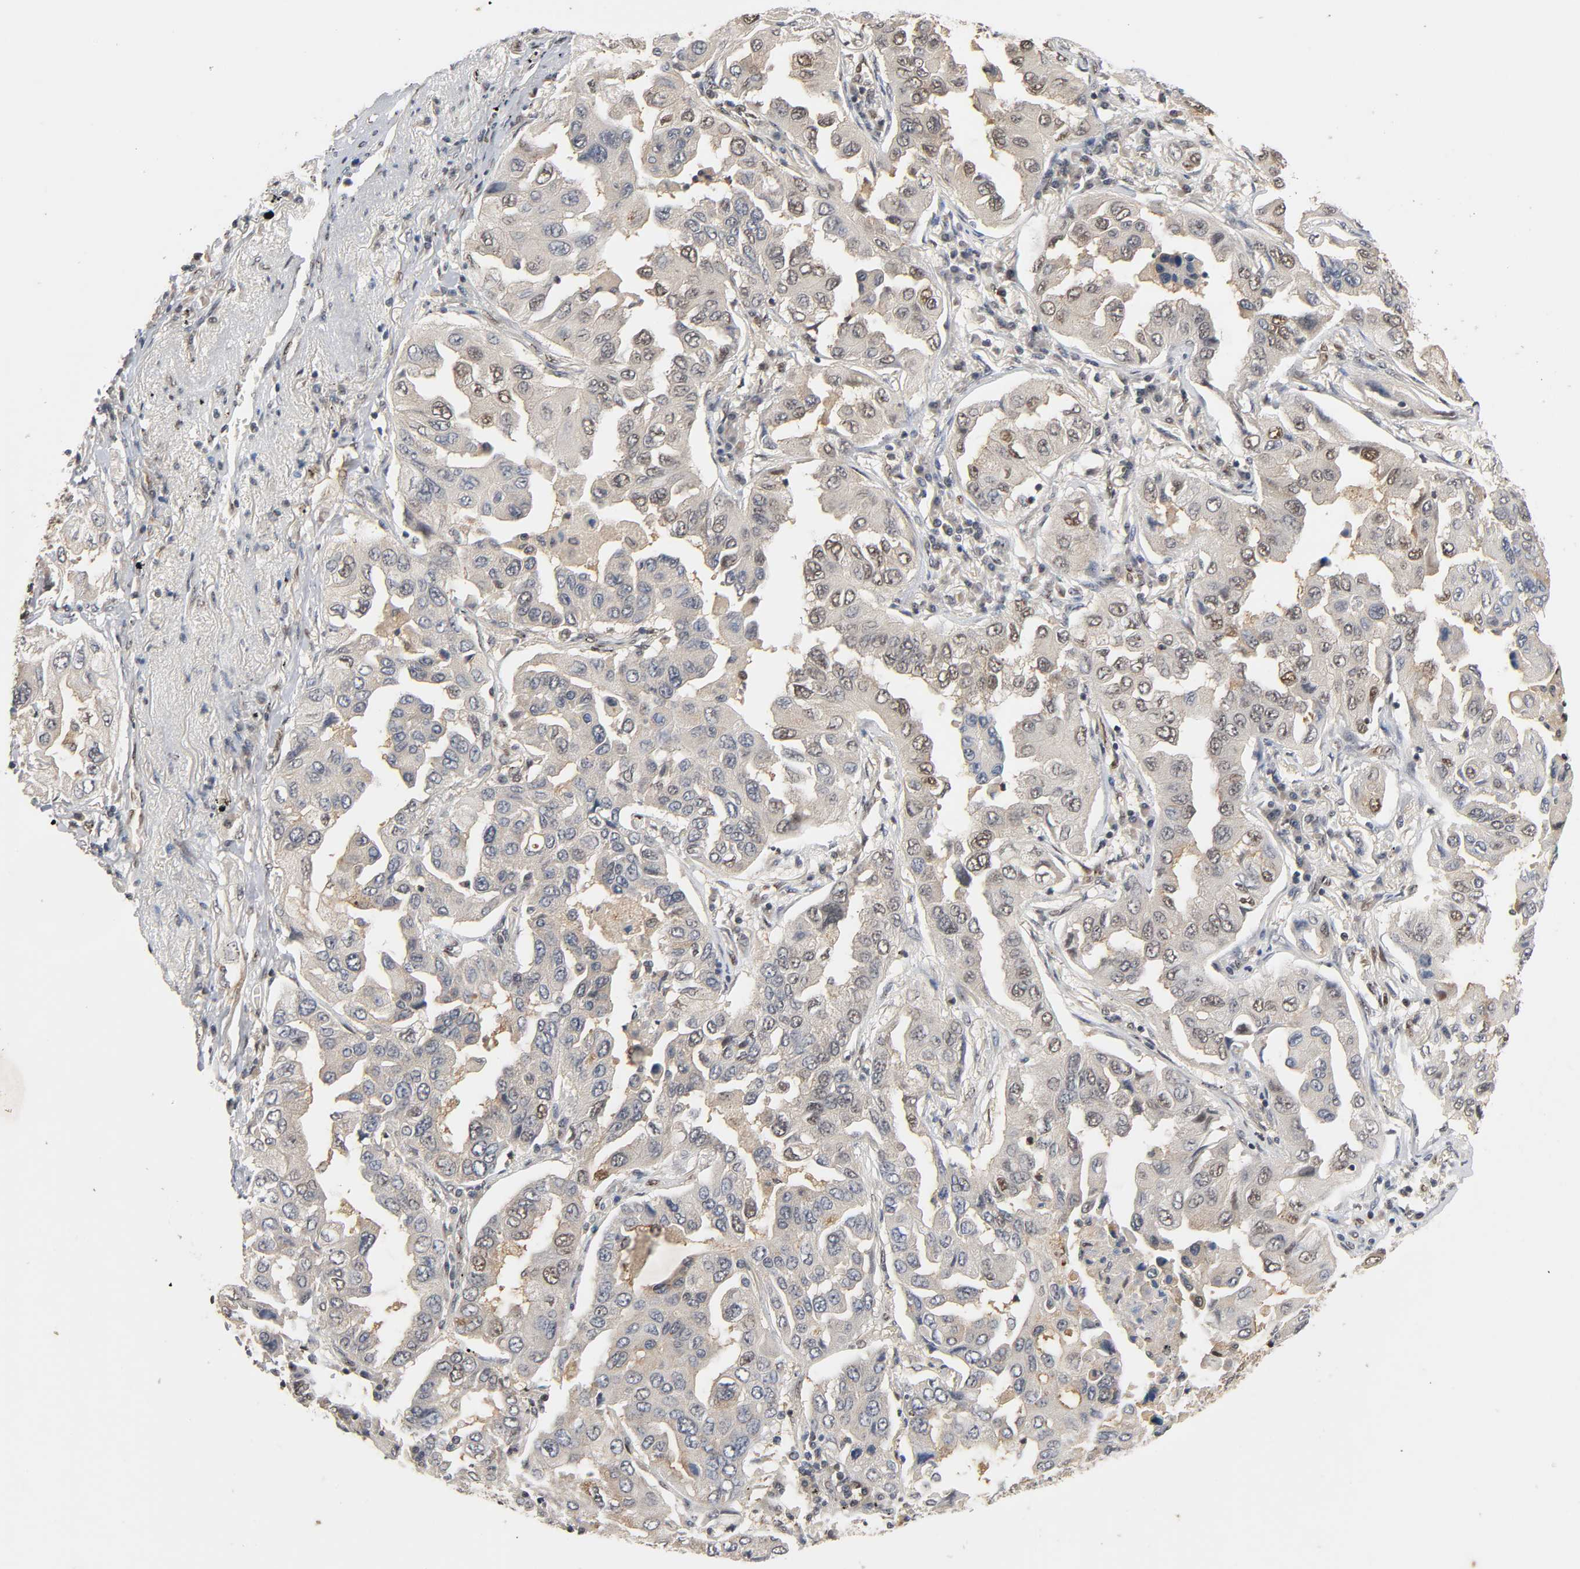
{"staining": {"intensity": "weak", "quantity": "25%-75%", "location": "cytoplasmic/membranous,nuclear"}, "tissue": "lung cancer", "cell_type": "Tumor cells", "image_type": "cancer", "snomed": [{"axis": "morphology", "description": "Adenocarcinoma, NOS"}, {"axis": "topography", "description": "Lung"}], "caption": "Immunohistochemistry (IHC) image of neoplastic tissue: human lung cancer stained using IHC shows low levels of weak protein expression localized specifically in the cytoplasmic/membranous and nuclear of tumor cells, appearing as a cytoplasmic/membranous and nuclear brown color.", "gene": "UBC", "patient": {"sex": "female", "age": 65}}